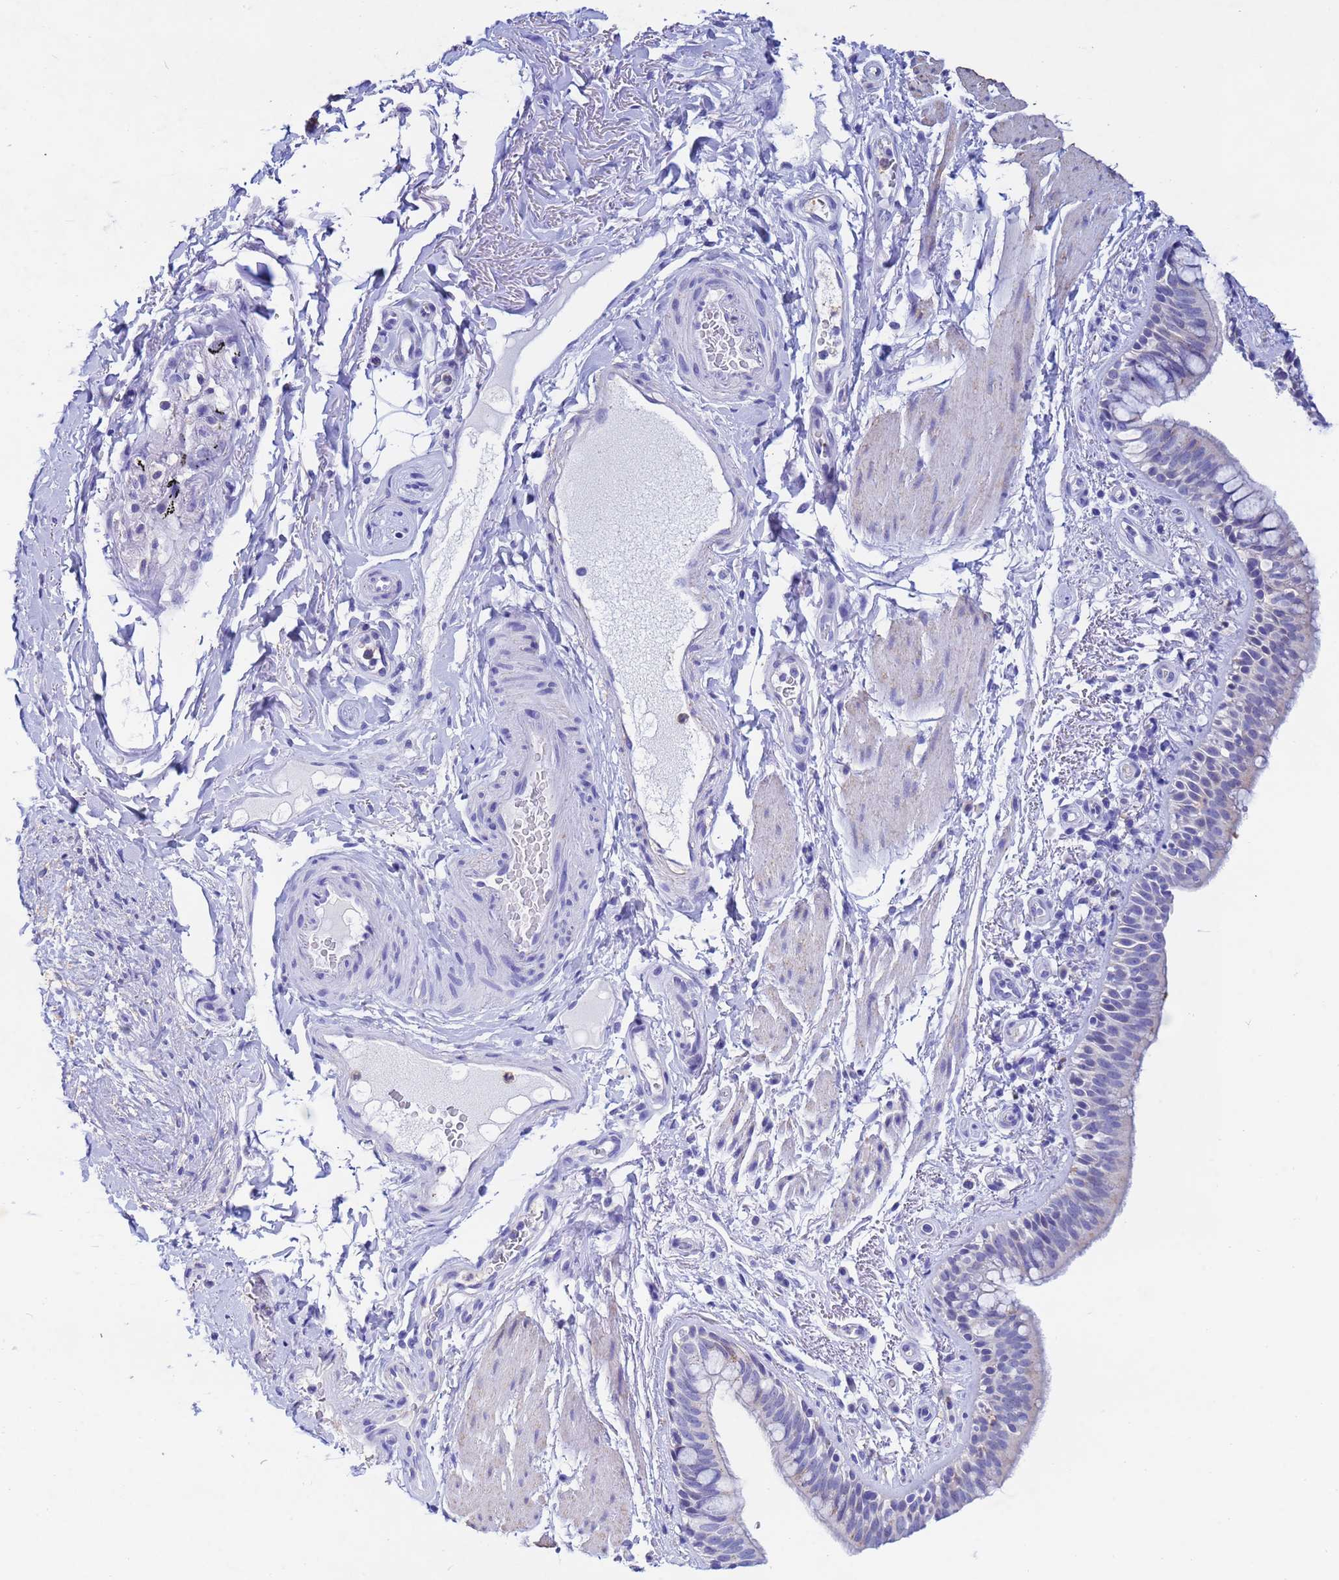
{"staining": {"intensity": "negative", "quantity": "none", "location": "none"}, "tissue": "bronchus", "cell_type": "Respiratory epithelial cells", "image_type": "normal", "snomed": [{"axis": "morphology", "description": "Normal tissue, NOS"}, {"axis": "morphology", "description": "Neoplasm, uncertain whether benign or malignant"}, {"axis": "topography", "description": "Bronchus"}, {"axis": "topography", "description": "Lung"}], "caption": "High magnification brightfield microscopy of normal bronchus stained with DAB (3,3'-diaminobenzidine) (brown) and counterstained with hematoxylin (blue): respiratory epithelial cells show no significant positivity. (DAB (3,3'-diaminobenzidine) IHC with hematoxylin counter stain).", "gene": "CSTB", "patient": {"sex": "male", "age": 55}}